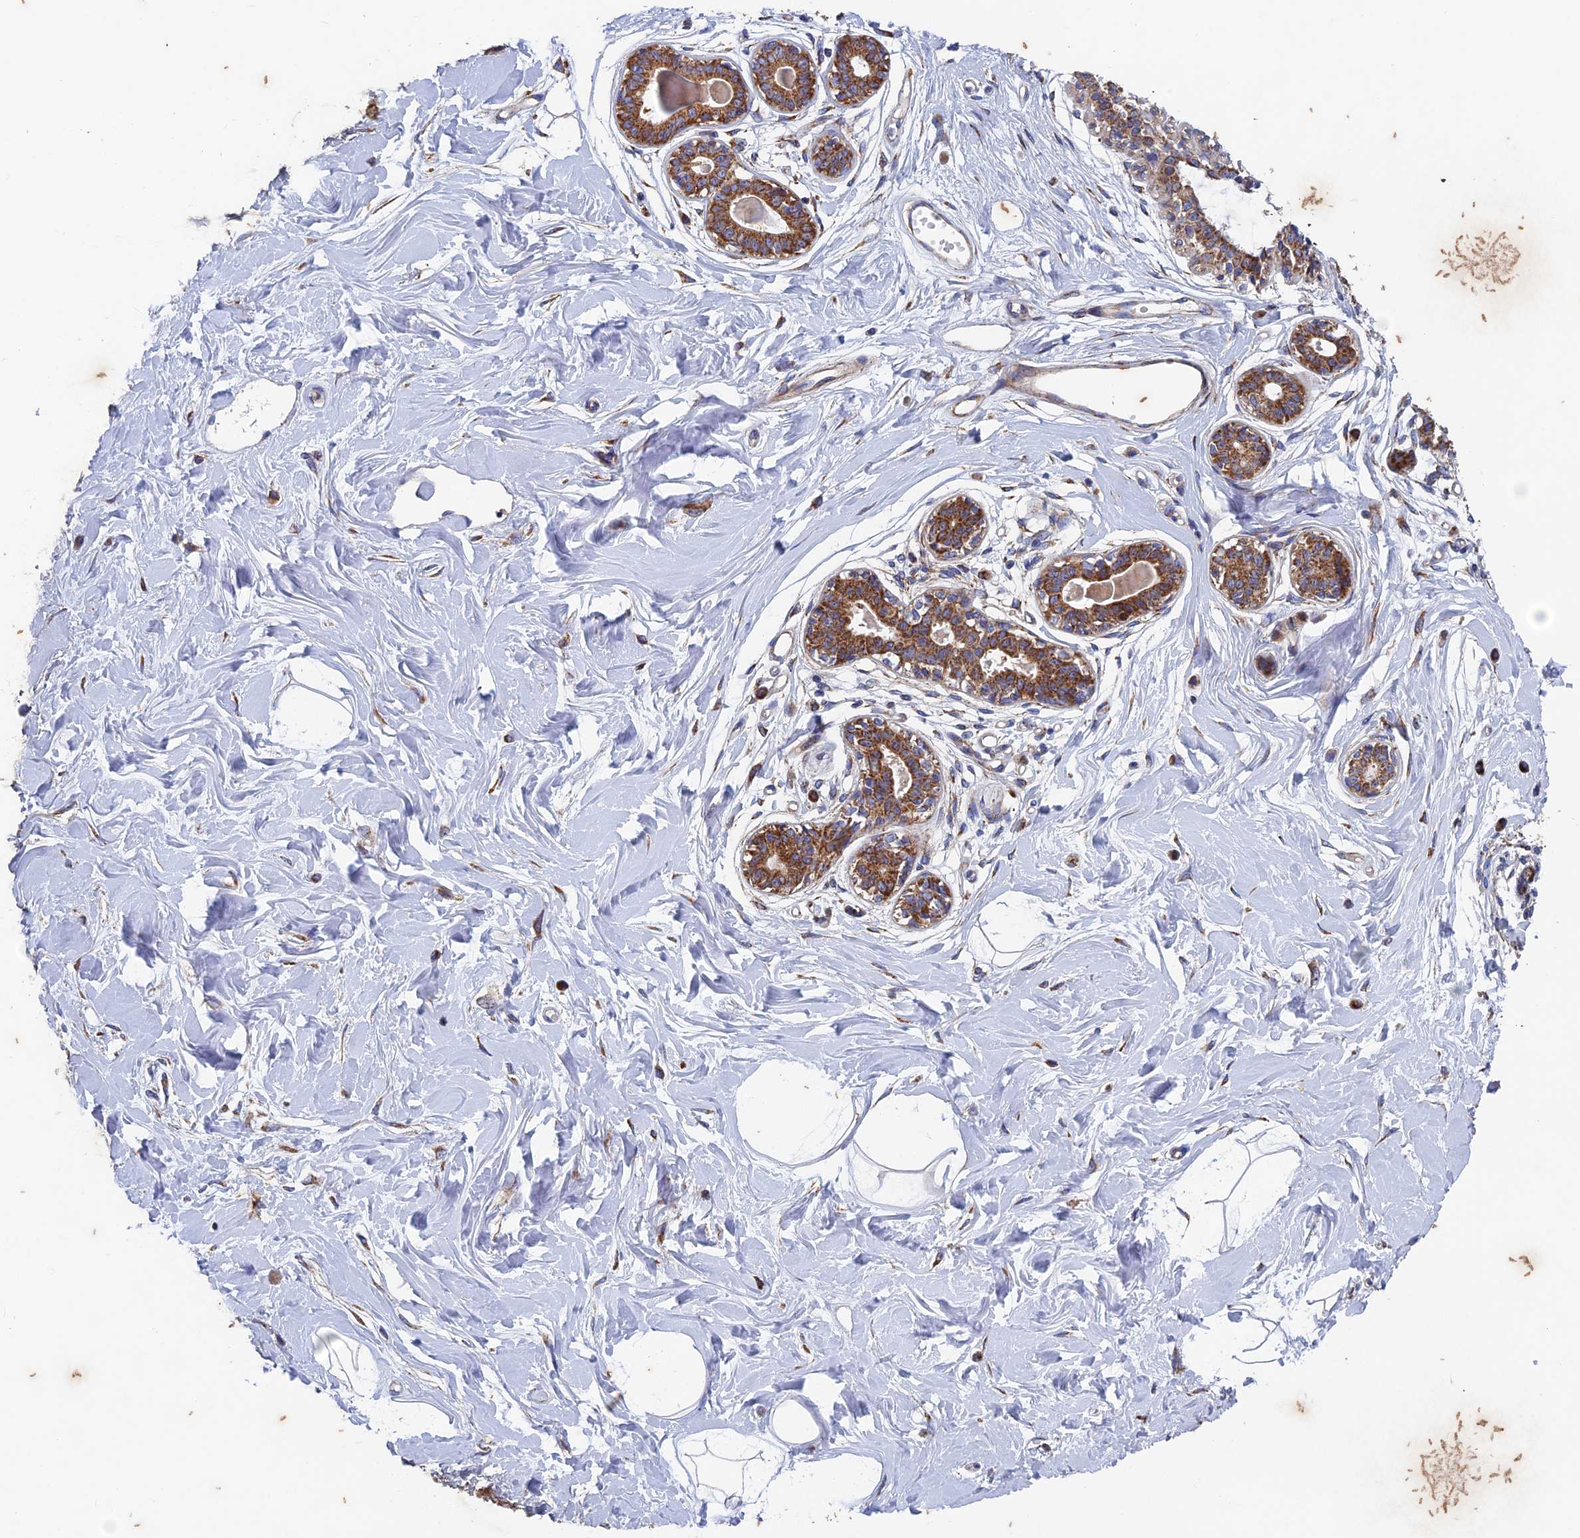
{"staining": {"intensity": "negative", "quantity": "none", "location": "none"}, "tissue": "breast", "cell_type": "Adipocytes", "image_type": "normal", "snomed": [{"axis": "morphology", "description": "Normal tissue, NOS"}, {"axis": "topography", "description": "Breast"}], "caption": "DAB (3,3'-diaminobenzidine) immunohistochemical staining of benign human breast demonstrates no significant expression in adipocytes.", "gene": "AP4S1", "patient": {"sex": "female", "age": 45}}